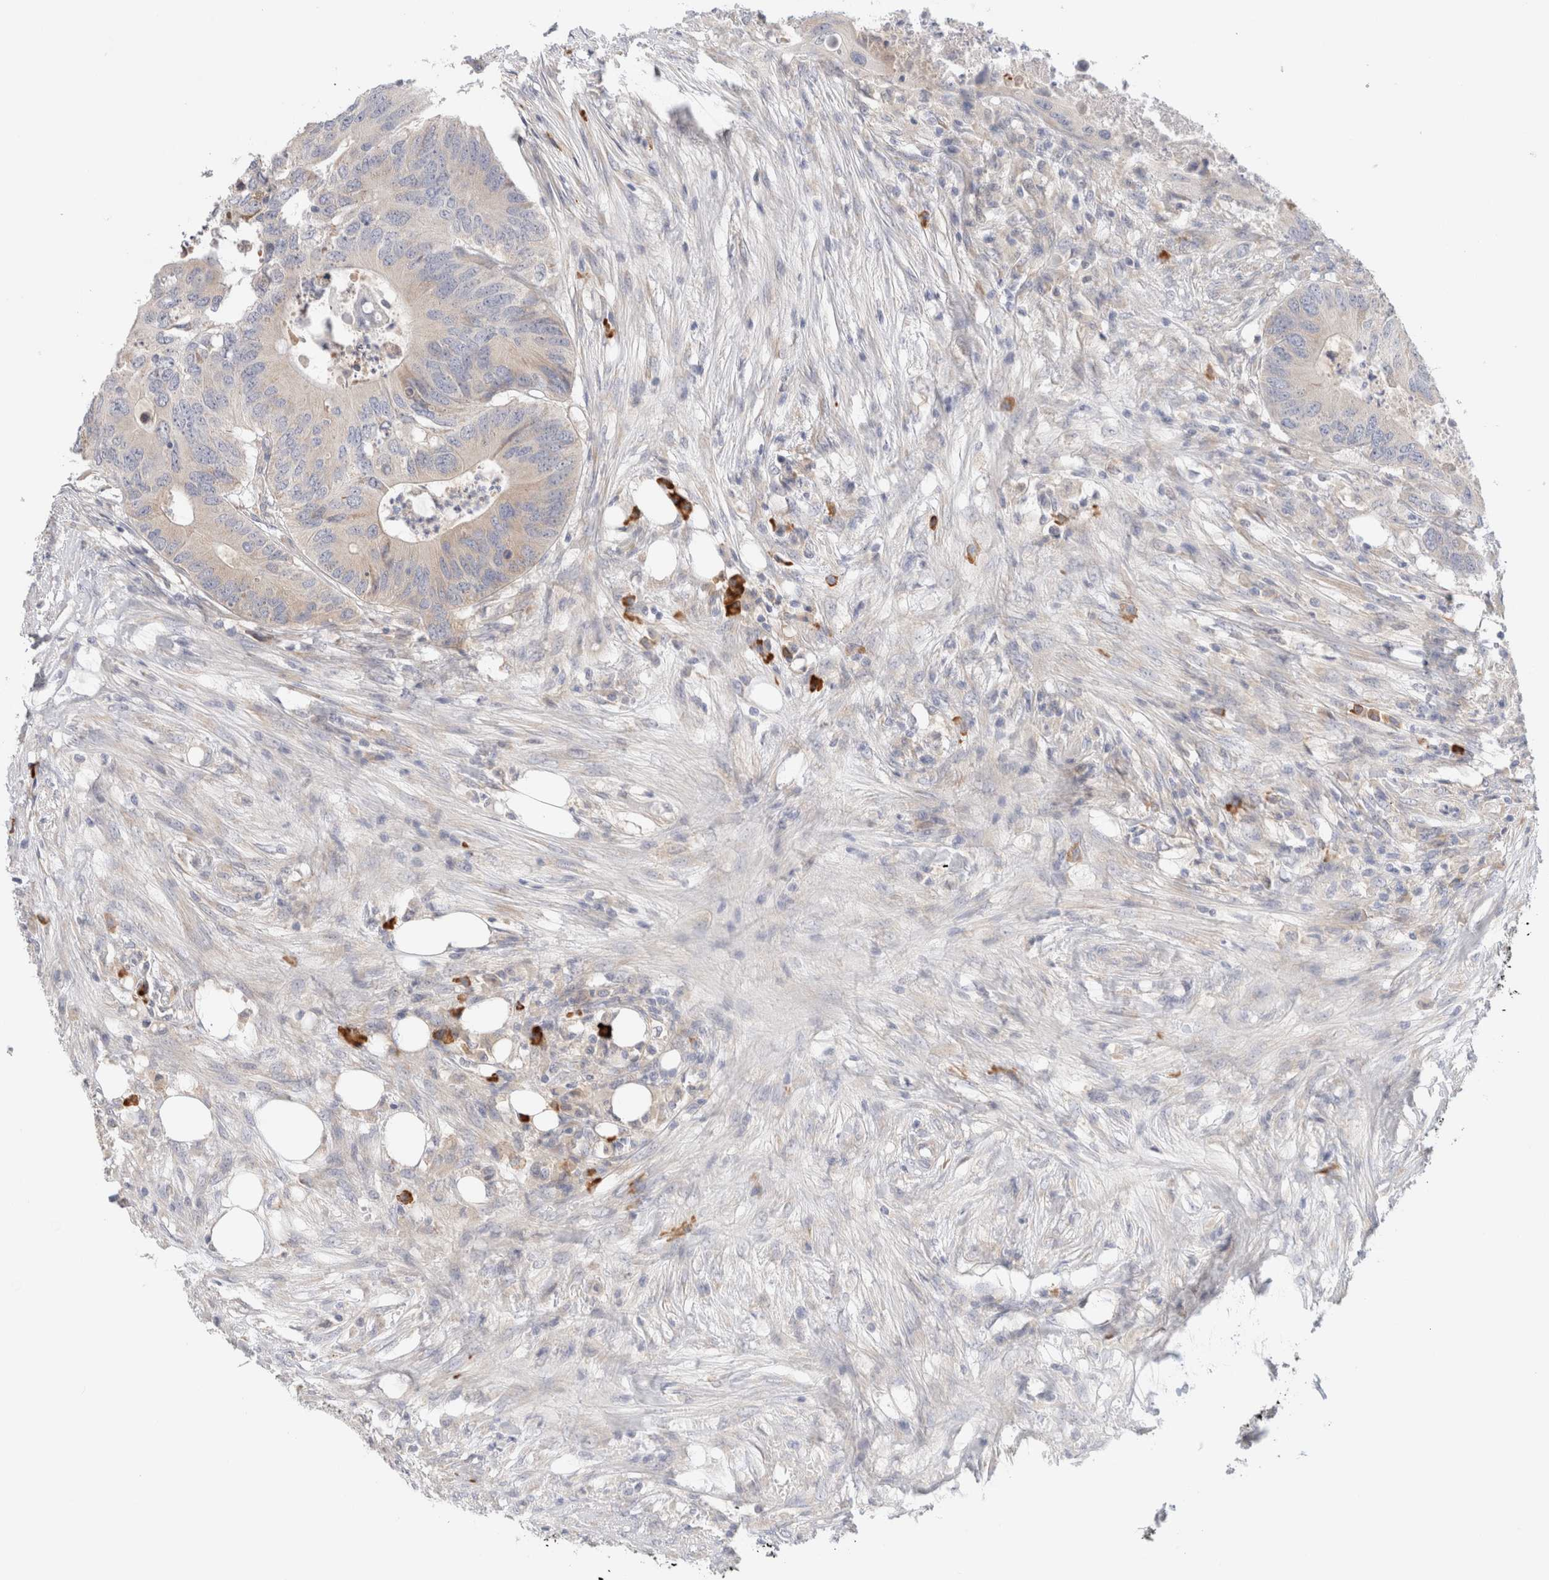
{"staining": {"intensity": "negative", "quantity": "none", "location": "none"}, "tissue": "colorectal cancer", "cell_type": "Tumor cells", "image_type": "cancer", "snomed": [{"axis": "morphology", "description": "Adenocarcinoma, NOS"}, {"axis": "topography", "description": "Colon"}], "caption": "A high-resolution photomicrograph shows immunohistochemistry (IHC) staining of adenocarcinoma (colorectal), which displays no significant staining in tumor cells.", "gene": "GADD45G", "patient": {"sex": "male", "age": 71}}